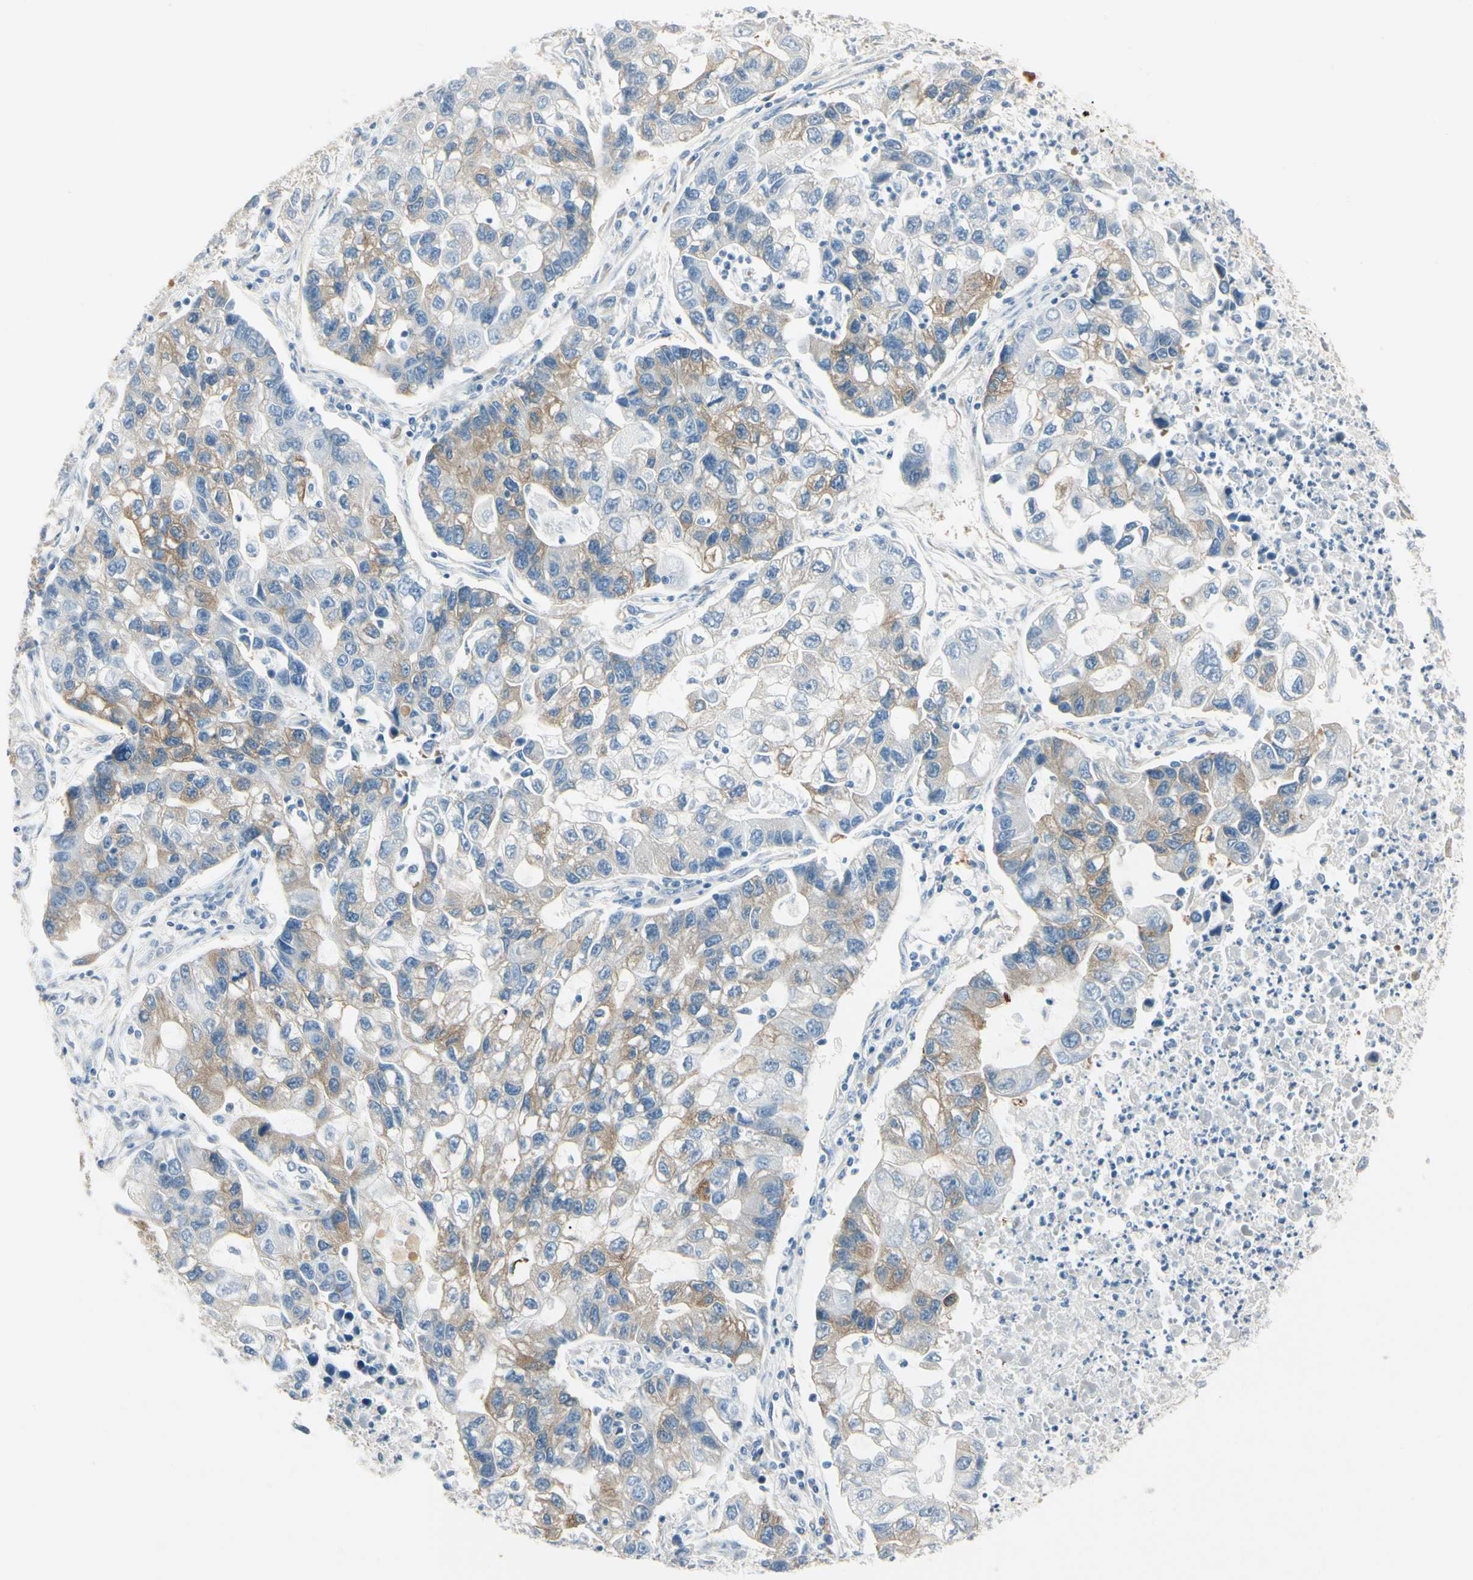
{"staining": {"intensity": "weak", "quantity": "25%-75%", "location": "cytoplasmic/membranous"}, "tissue": "lung cancer", "cell_type": "Tumor cells", "image_type": "cancer", "snomed": [{"axis": "morphology", "description": "Adenocarcinoma, NOS"}, {"axis": "topography", "description": "Lung"}], "caption": "This is an image of immunohistochemistry (IHC) staining of adenocarcinoma (lung), which shows weak staining in the cytoplasmic/membranous of tumor cells.", "gene": "AMPH", "patient": {"sex": "female", "age": 51}}